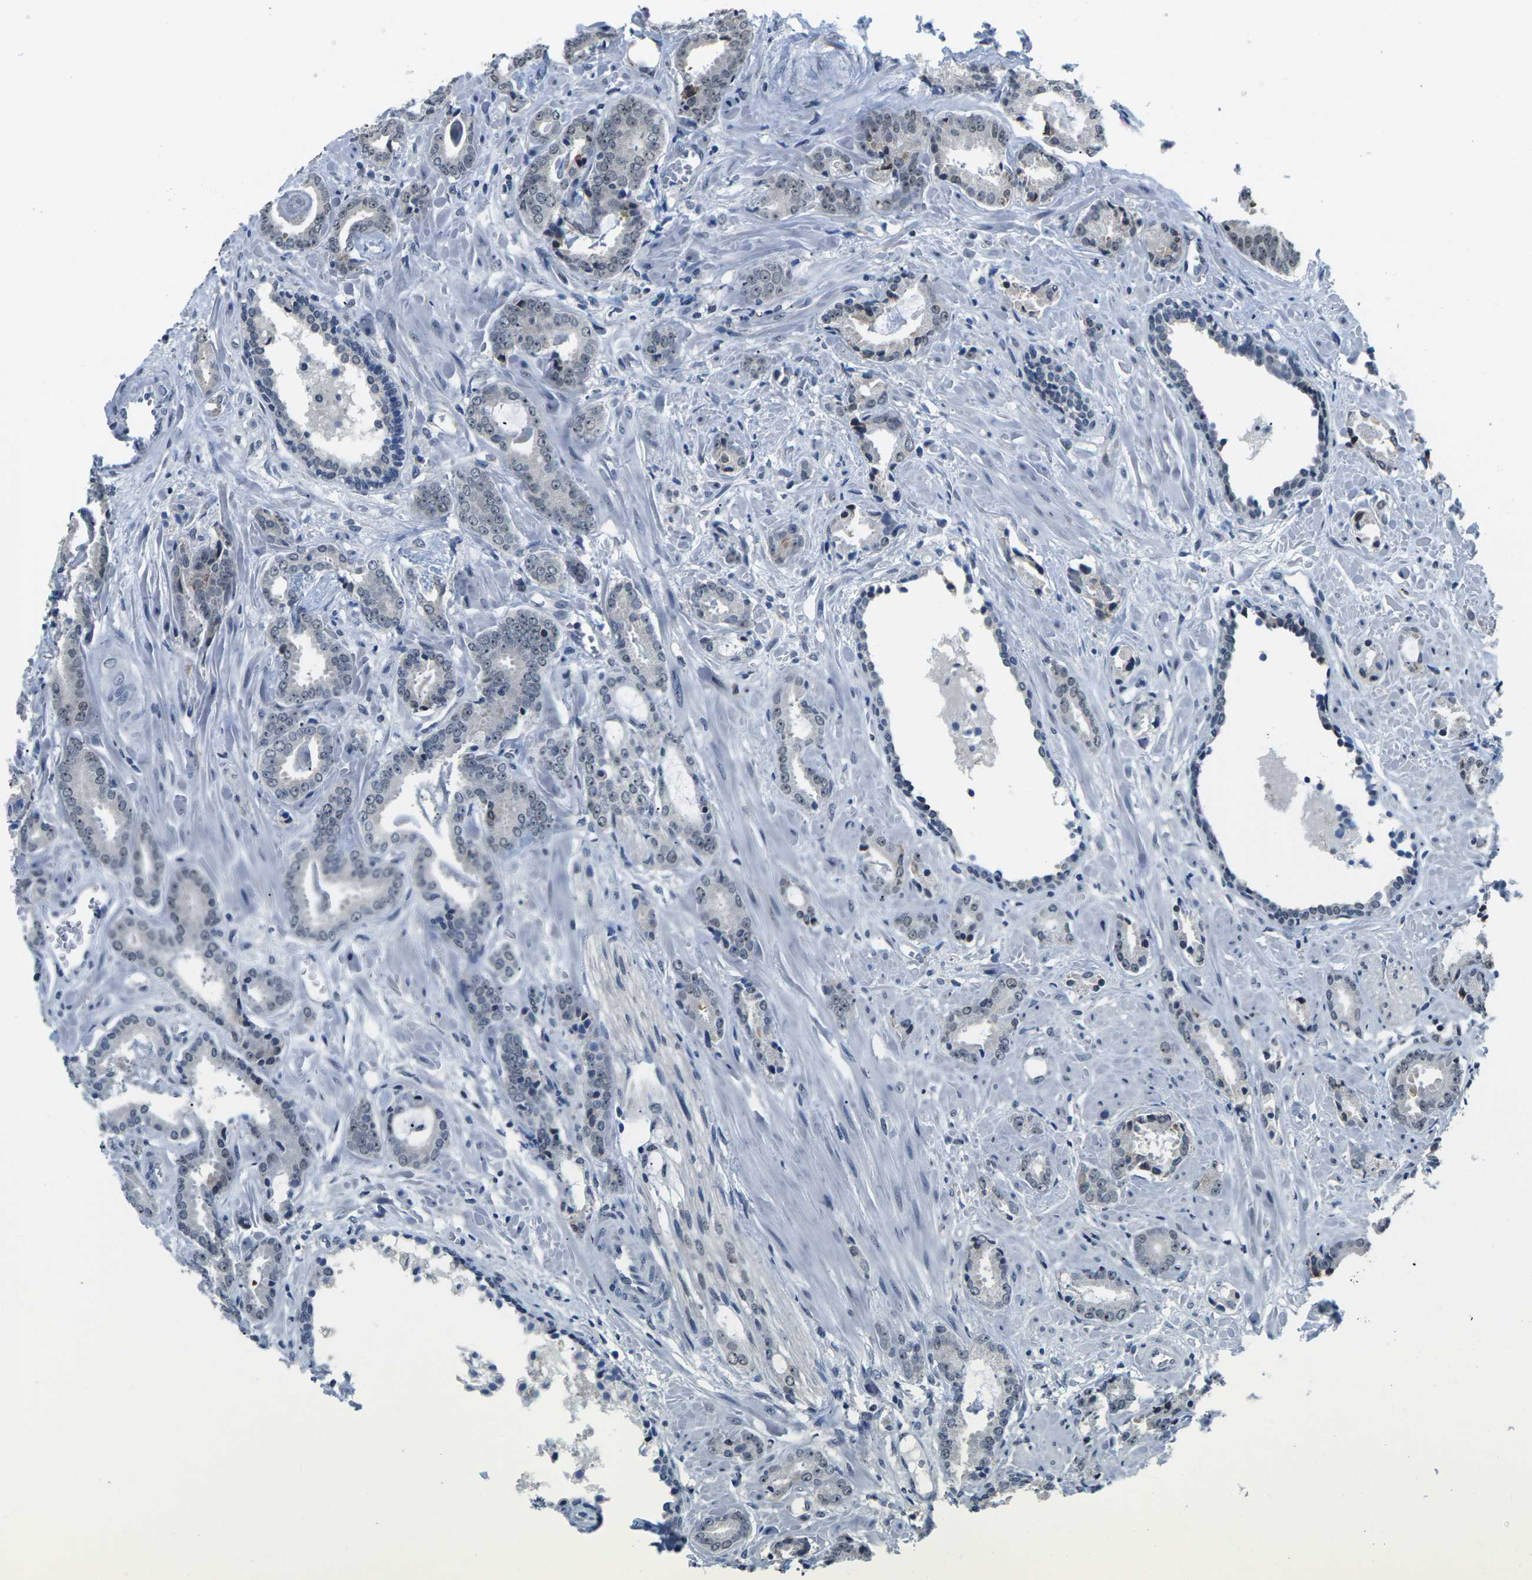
{"staining": {"intensity": "negative", "quantity": "none", "location": "none"}, "tissue": "prostate cancer", "cell_type": "Tumor cells", "image_type": "cancer", "snomed": [{"axis": "morphology", "description": "Adenocarcinoma, Low grade"}, {"axis": "topography", "description": "Prostate"}], "caption": "Immunohistochemistry (IHC) of human low-grade adenocarcinoma (prostate) reveals no expression in tumor cells.", "gene": "NSRP1", "patient": {"sex": "male", "age": 53}}